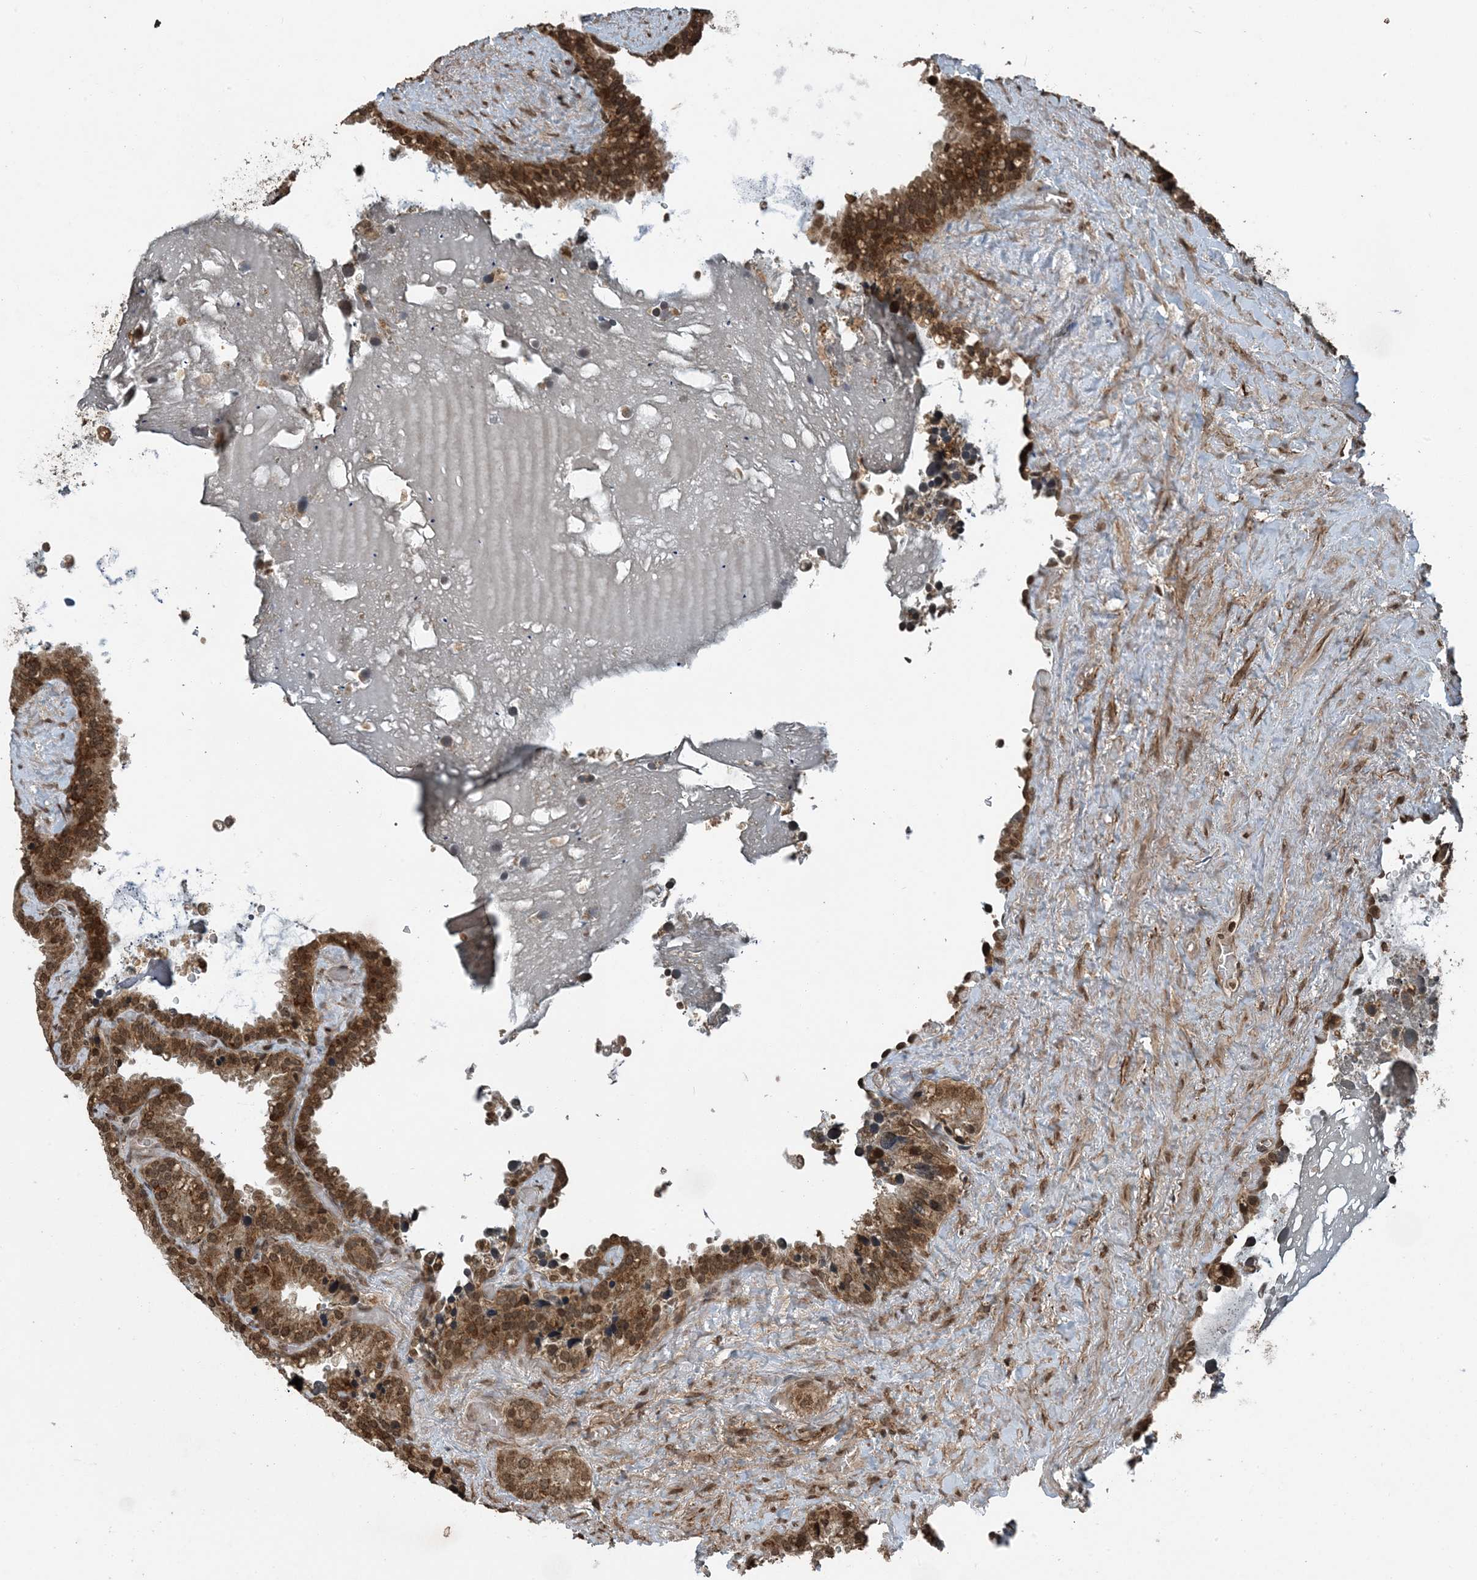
{"staining": {"intensity": "moderate", "quantity": ">75%", "location": "cytoplasmic/membranous,nuclear"}, "tissue": "seminal vesicle", "cell_type": "Glandular cells", "image_type": "normal", "snomed": [{"axis": "morphology", "description": "Normal tissue, NOS"}, {"axis": "topography", "description": "Prostate"}, {"axis": "topography", "description": "Seminal veicle"}], "caption": "Approximately >75% of glandular cells in benign seminal vesicle display moderate cytoplasmic/membranous,nuclear protein positivity as visualized by brown immunohistochemical staining.", "gene": "ZFAND2B", "patient": {"sex": "male", "age": 68}}